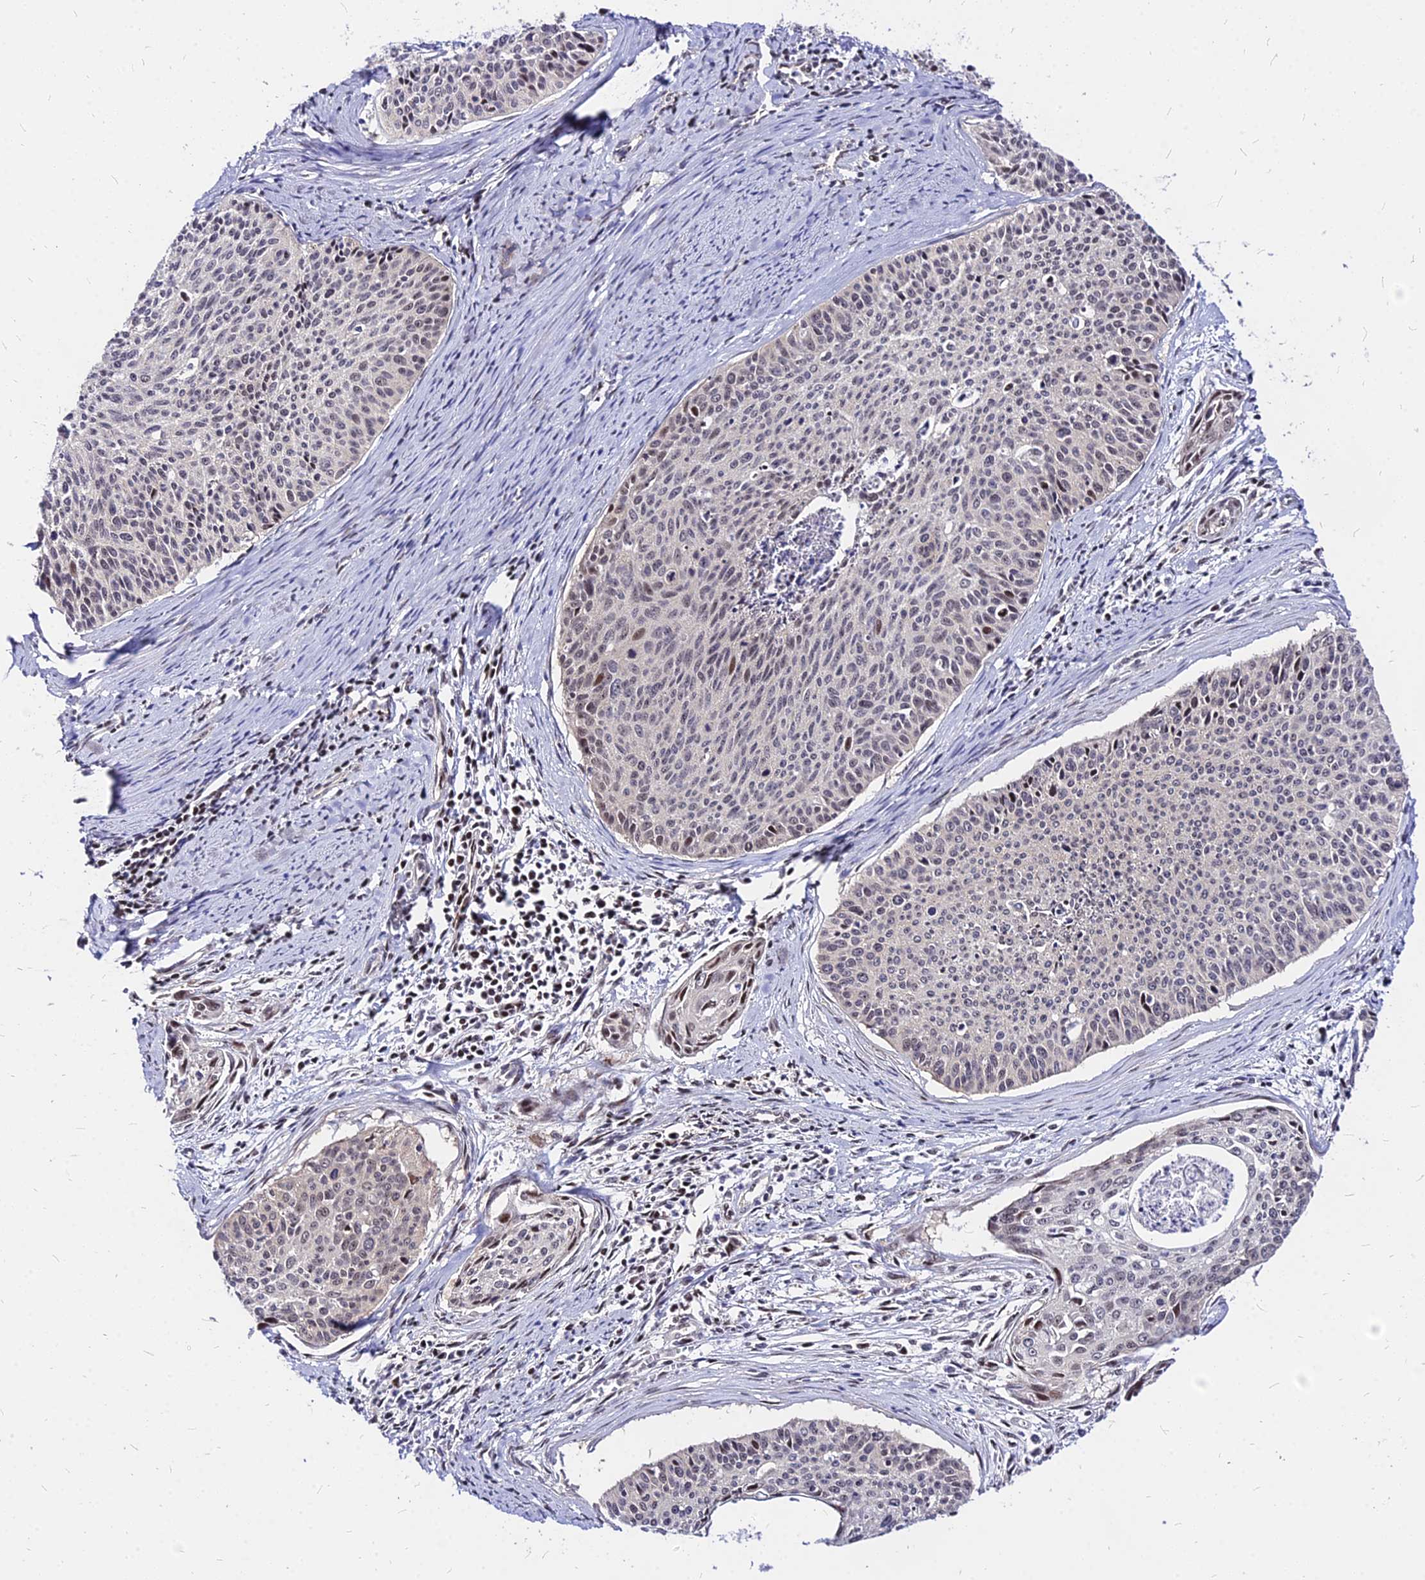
{"staining": {"intensity": "weak", "quantity": "<25%", "location": "nuclear"}, "tissue": "cervical cancer", "cell_type": "Tumor cells", "image_type": "cancer", "snomed": [{"axis": "morphology", "description": "Squamous cell carcinoma, NOS"}, {"axis": "topography", "description": "Cervix"}], "caption": "The IHC image has no significant expression in tumor cells of cervical cancer (squamous cell carcinoma) tissue.", "gene": "DDX55", "patient": {"sex": "female", "age": 55}}